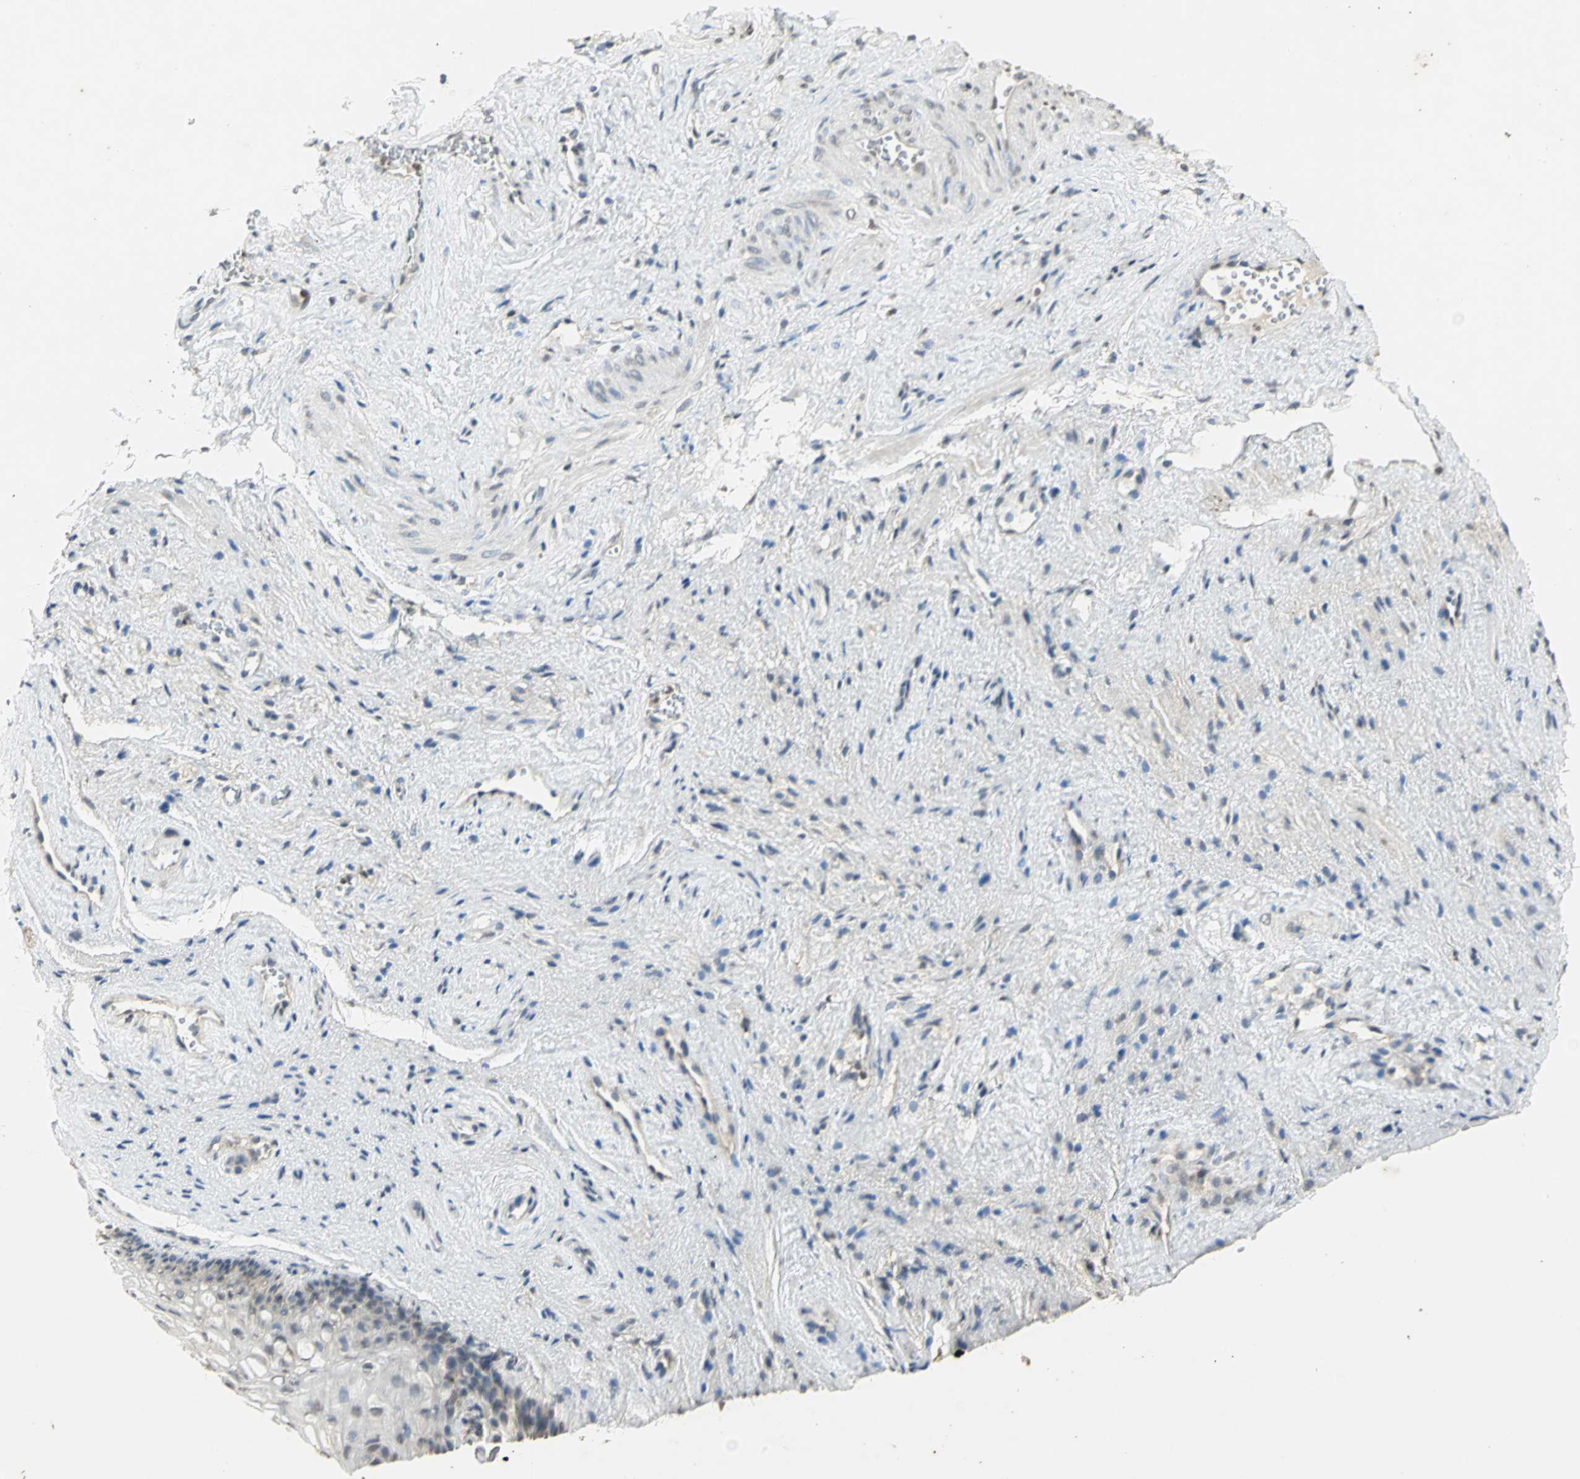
{"staining": {"intensity": "negative", "quantity": "none", "location": "none"}, "tissue": "vagina", "cell_type": "Squamous epithelial cells", "image_type": "normal", "snomed": [{"axis": "morphology", "description": "Normal tissue, NOS"}, {"axis": "topography", "description": "Vagina"}], "caption": "This image is of unremarkable vagina stained with immunohistochemistry (IHC) to label a protein in brown with the nuclei are counter-stained blue. There is no expression in squamous epithelial cells. Nuclei are stained in blue.", "gene": "IL16", "patient": {"sex": "female", "age": 34}}